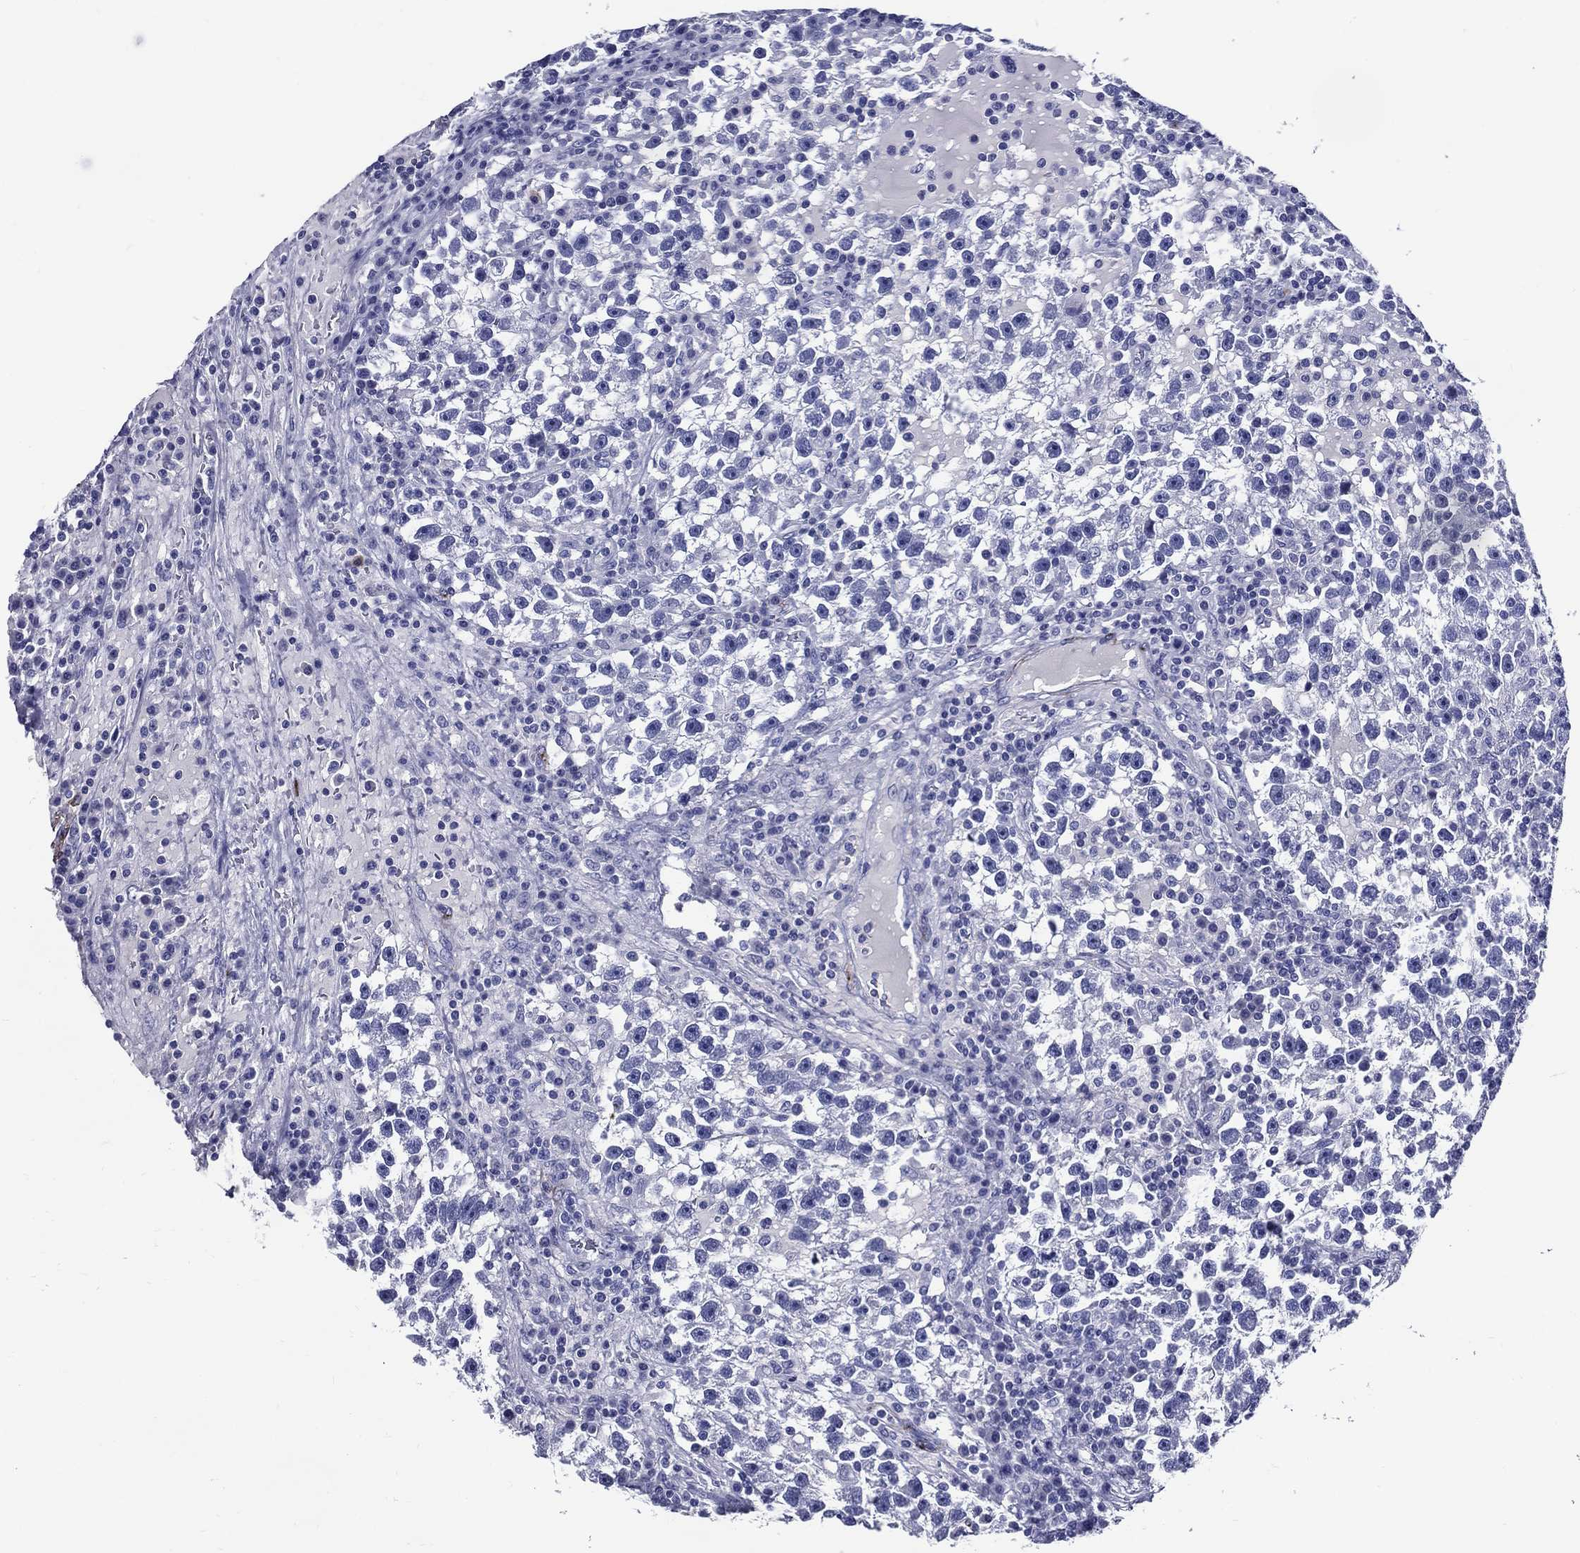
{"staining": {"intensity": "negative", "quantity": "none", "location": "none"}, "tissue": "testis cancer", "cell_type": "Tumor cells", "image_type": "cancer", "snomed": [{"axis": "morphology", "description": "Seminoma, NOS"}, {"axis": "topography", "description": "Testis"}], "caption": "Micrograph shows no significant protein positivity in tumor cells of testis seminoma.", "gene": "ACE2", "patient": {"sex": "male", "age": 47}}